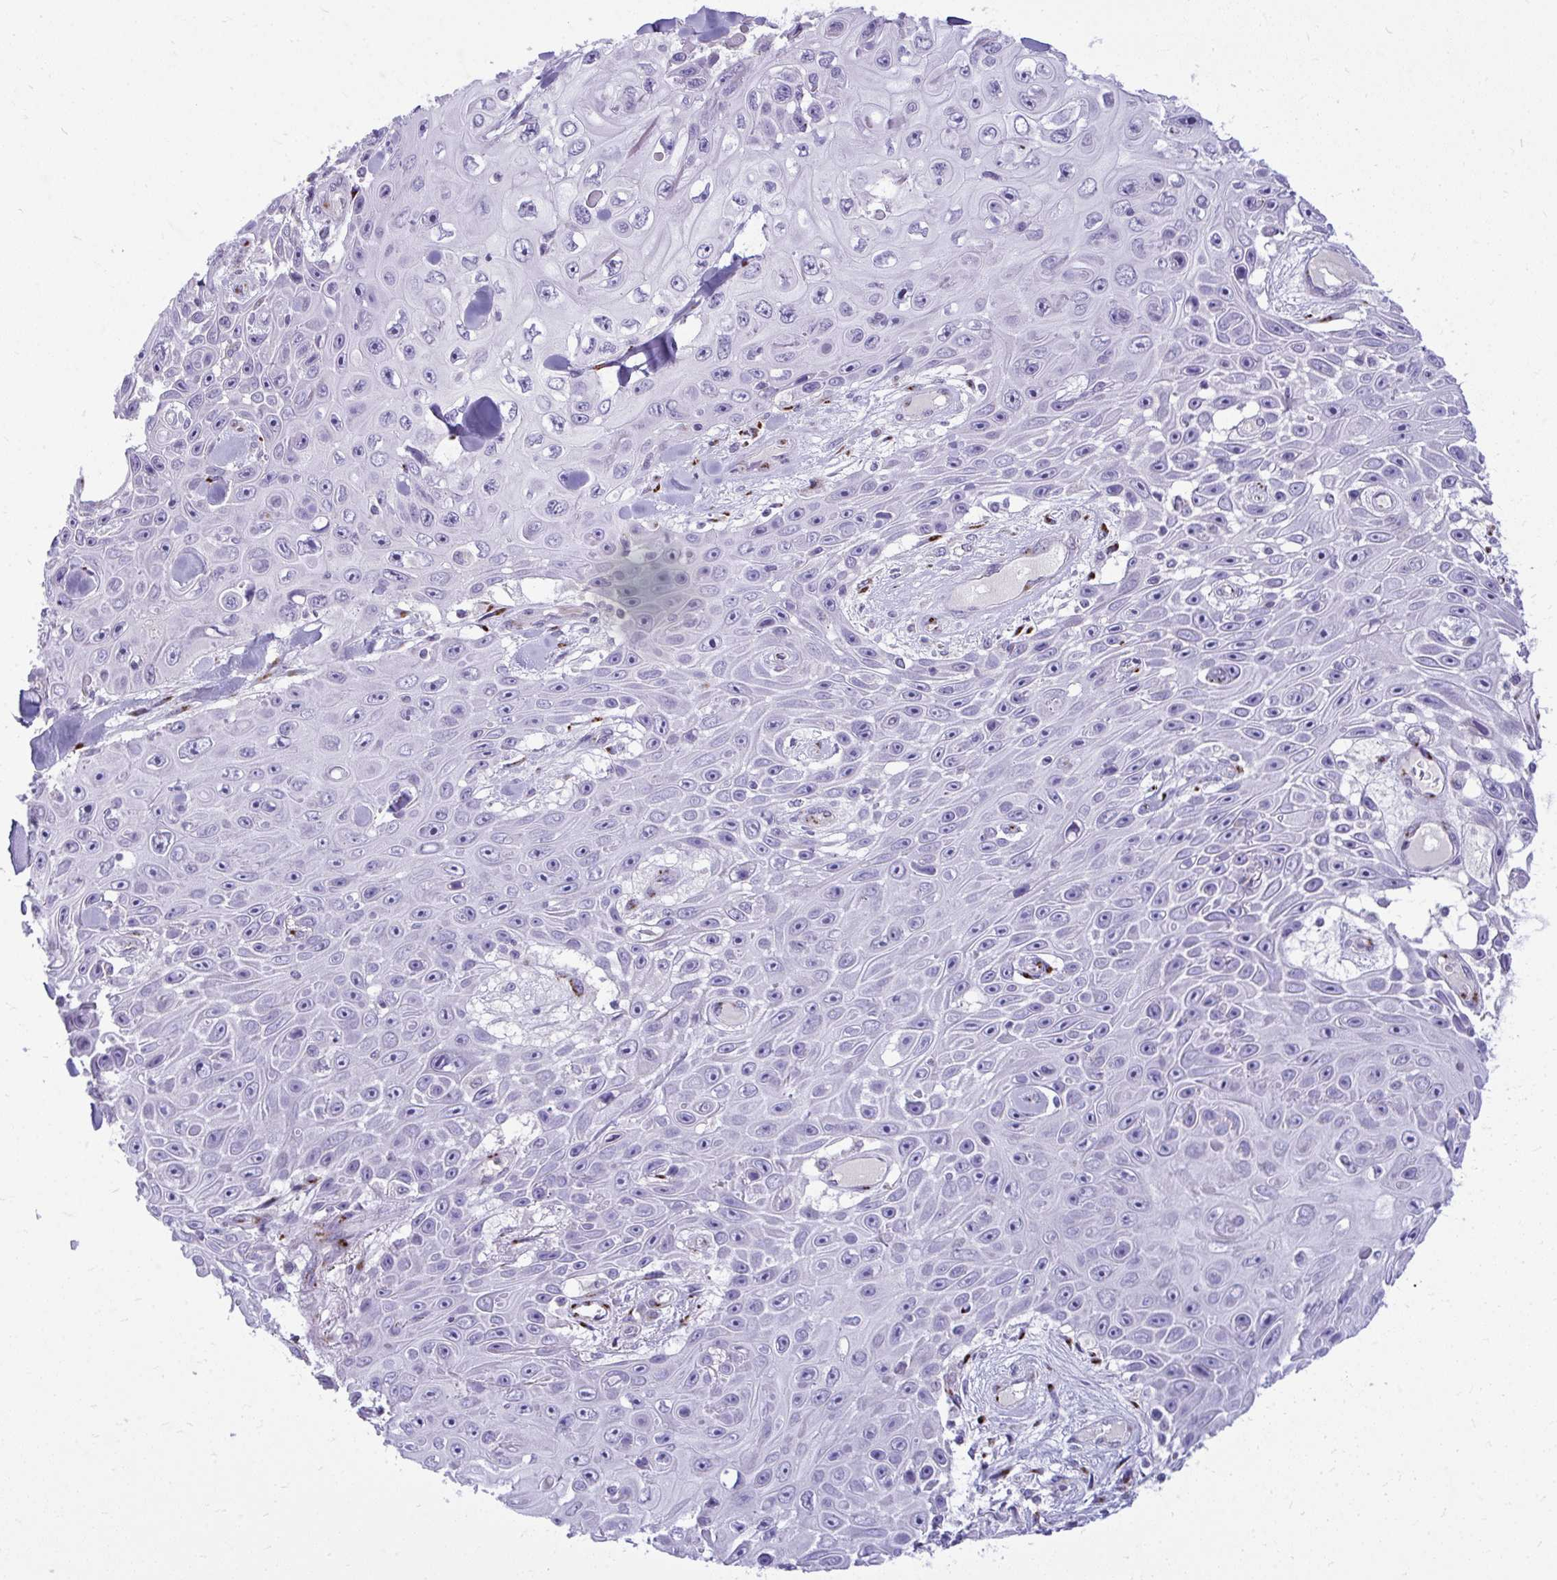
{"staining": {"intensity": "negative", "quantity": "none", "location": "none"}, "tissue": "skin cancer", "cell_type": "Tumor cells", "image_type": "cancer", "snomed": [{"axis": "morphology", "description": "Squamous cell carcinoma, NOS"}, {"axis": "topography", "description": "Skin"}], "caption": "Immunohistochemistry micrograph of human skin cancer (squamous cell carcinoma) stained for a protein (brown), which demonstrates no expression in tumor cells.", "gene": "DTX4", "patient": {"sex": "male", "age": 82}}